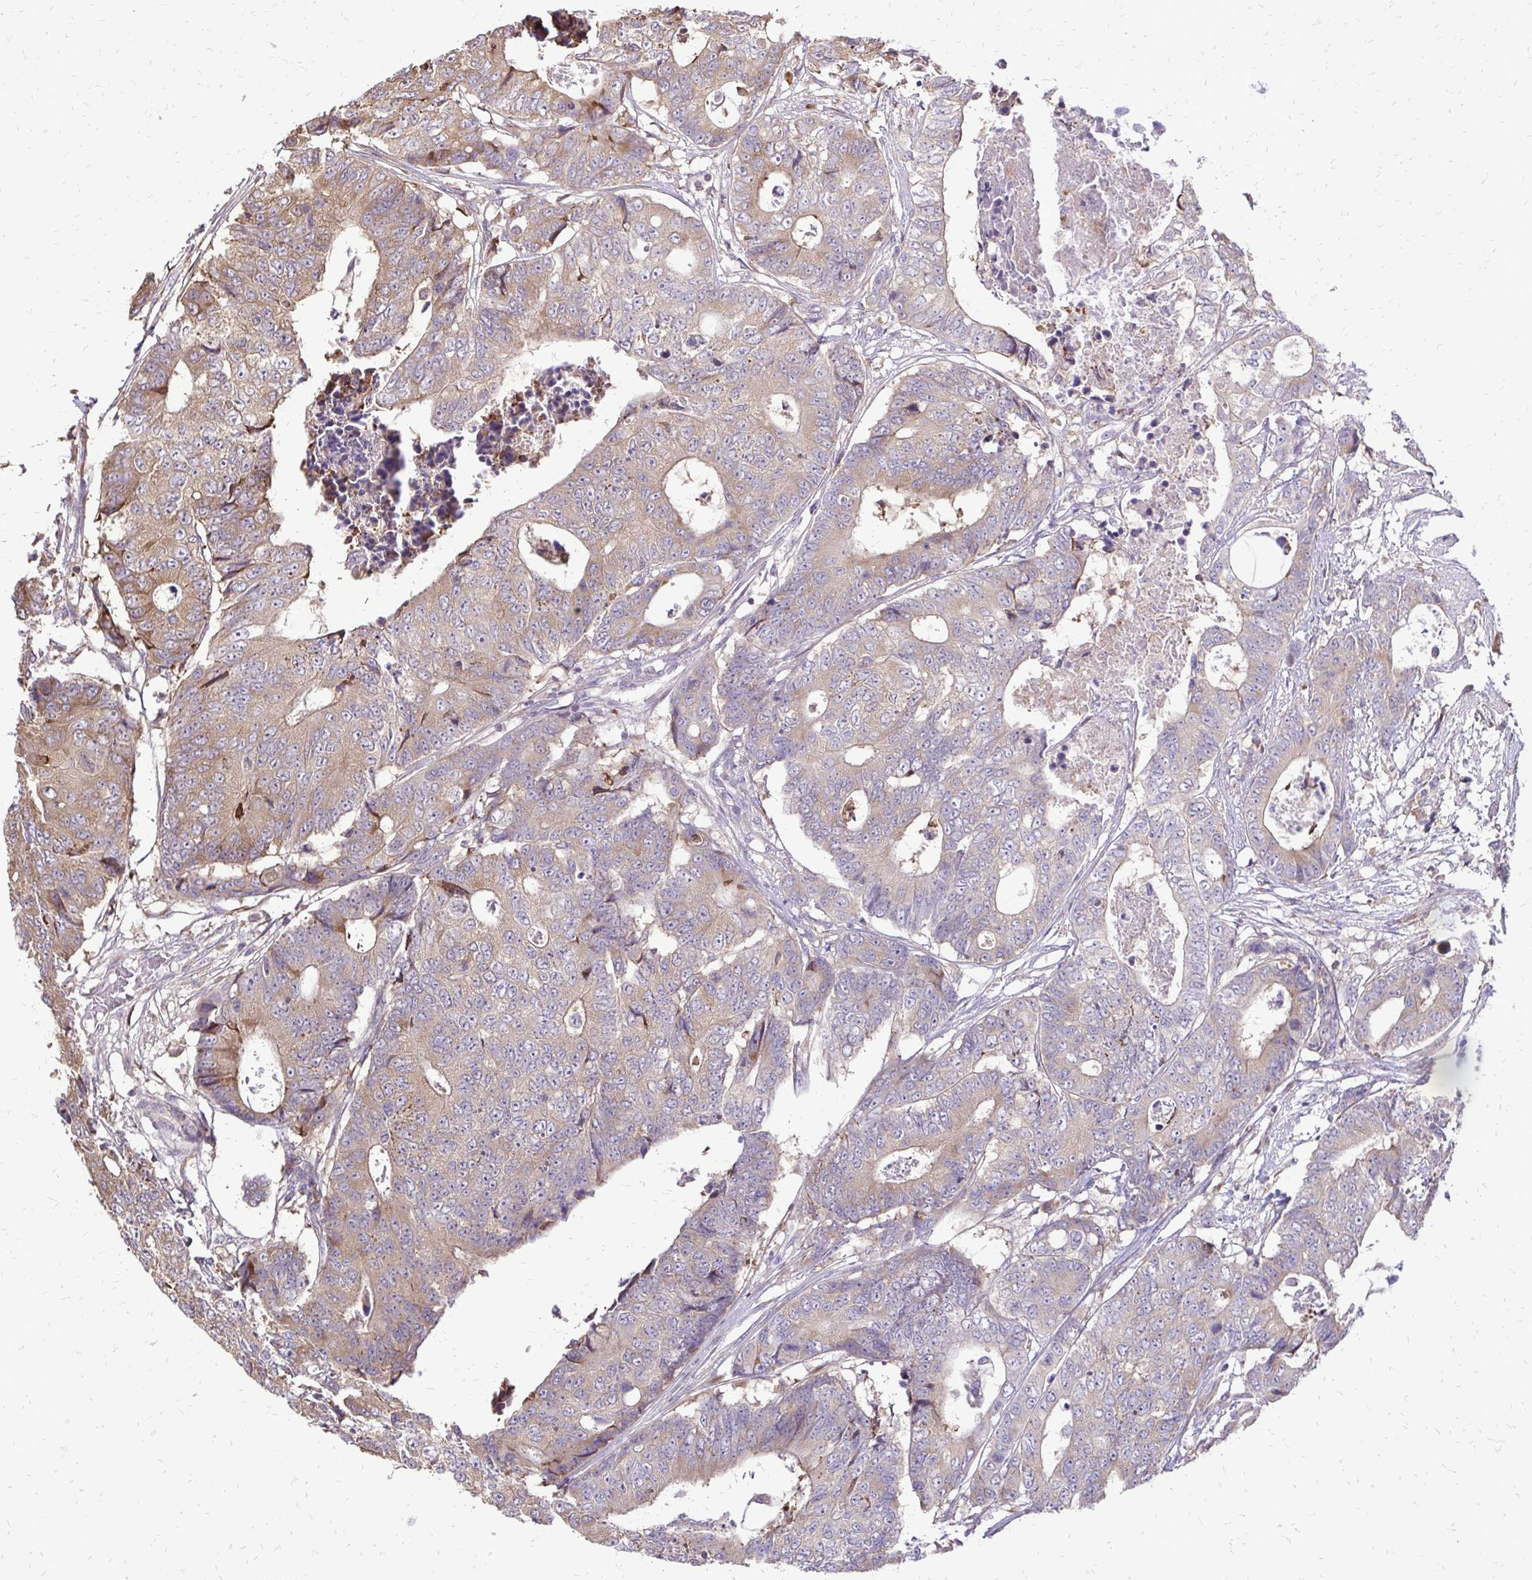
{"staining": {"intensity": "weak", "quantity": "25%-75%", "location": "cytoplasmic/membranous"}, "tissue": "colorectal cancer", "cell_type": "Tumor cells", "image_type": "cancer", "snomed": [{"axis": "morphology", "description": "Adenocarcinoma, NOS"}, {"axis": "topography", "description": "Colon"}], "caption": "Protein staining displays weak cytoplasmic/membranous staining in approximately 25%-75% of tumor cells in adenocarcinoma (colorectal).", "gene": "RPS3", "patient": {"sex": "female", "age": 48}}